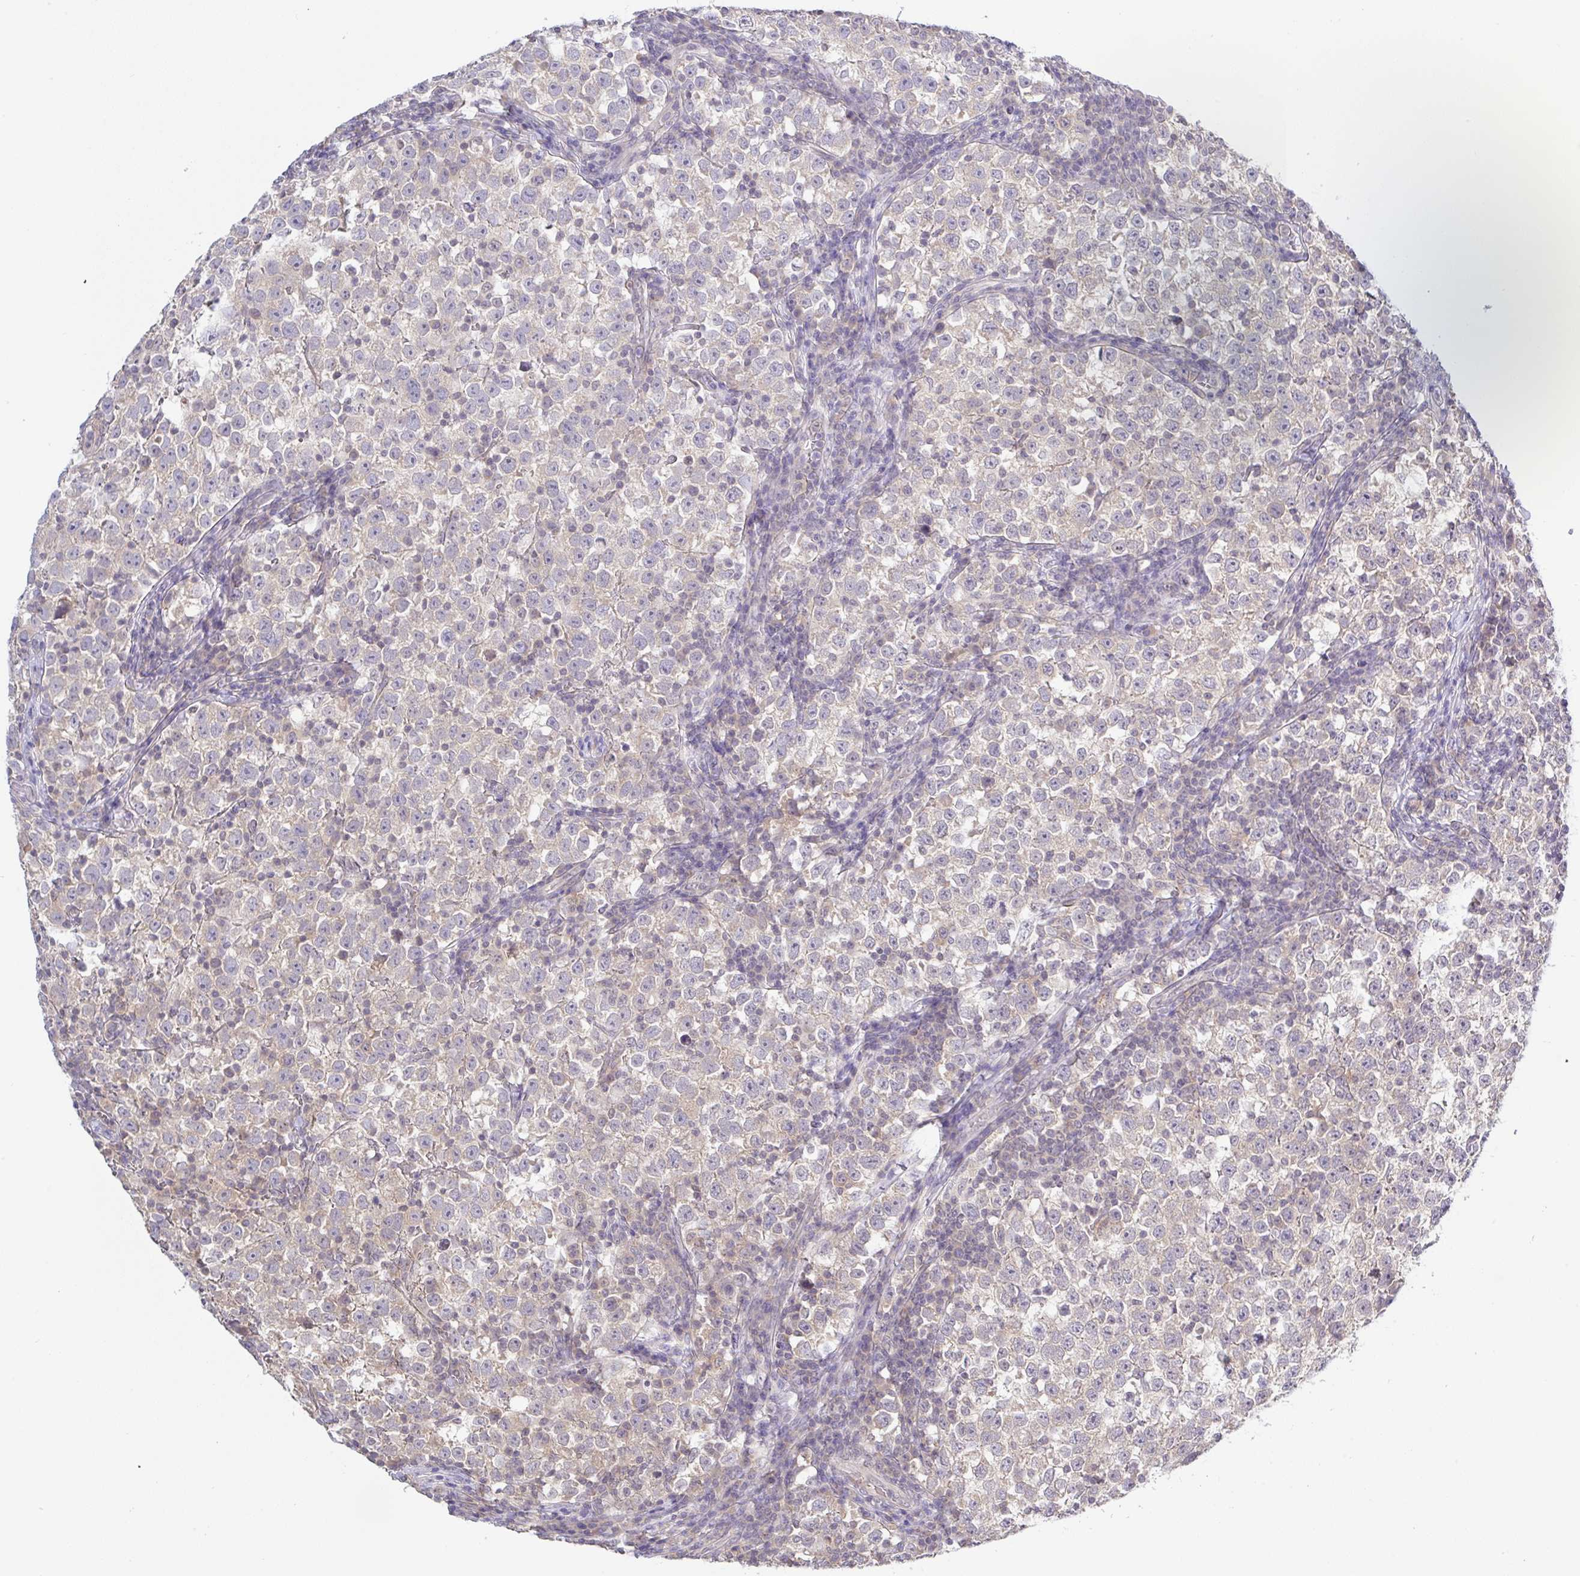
{"staining": {"intensity": "weak", "quantity": "<25%", "location": "cytoplasmic/membranous"}, "tissue": "testis cancer", "cell_type": "Tumor cells", "image_type": "cancer", "snomed": [{"axis": "morphology", "description": "Normal tissue, NOS"}, {"axis": "morphology", "description": "Seminoma, NOS"}, {"axis": "topography", "description": "Testis"}], "caption": "A histopathology image of testis cancer stained for a protein demonstrates no brown staining in tumor cells. Brightfield microscopy of immunohistochemistry (IHC) stained with DAB (brown) and hematoxylin (blue), captured at high magnification.", "gene": "HYPK", "patient": {"sex": "male", "age": 43}}